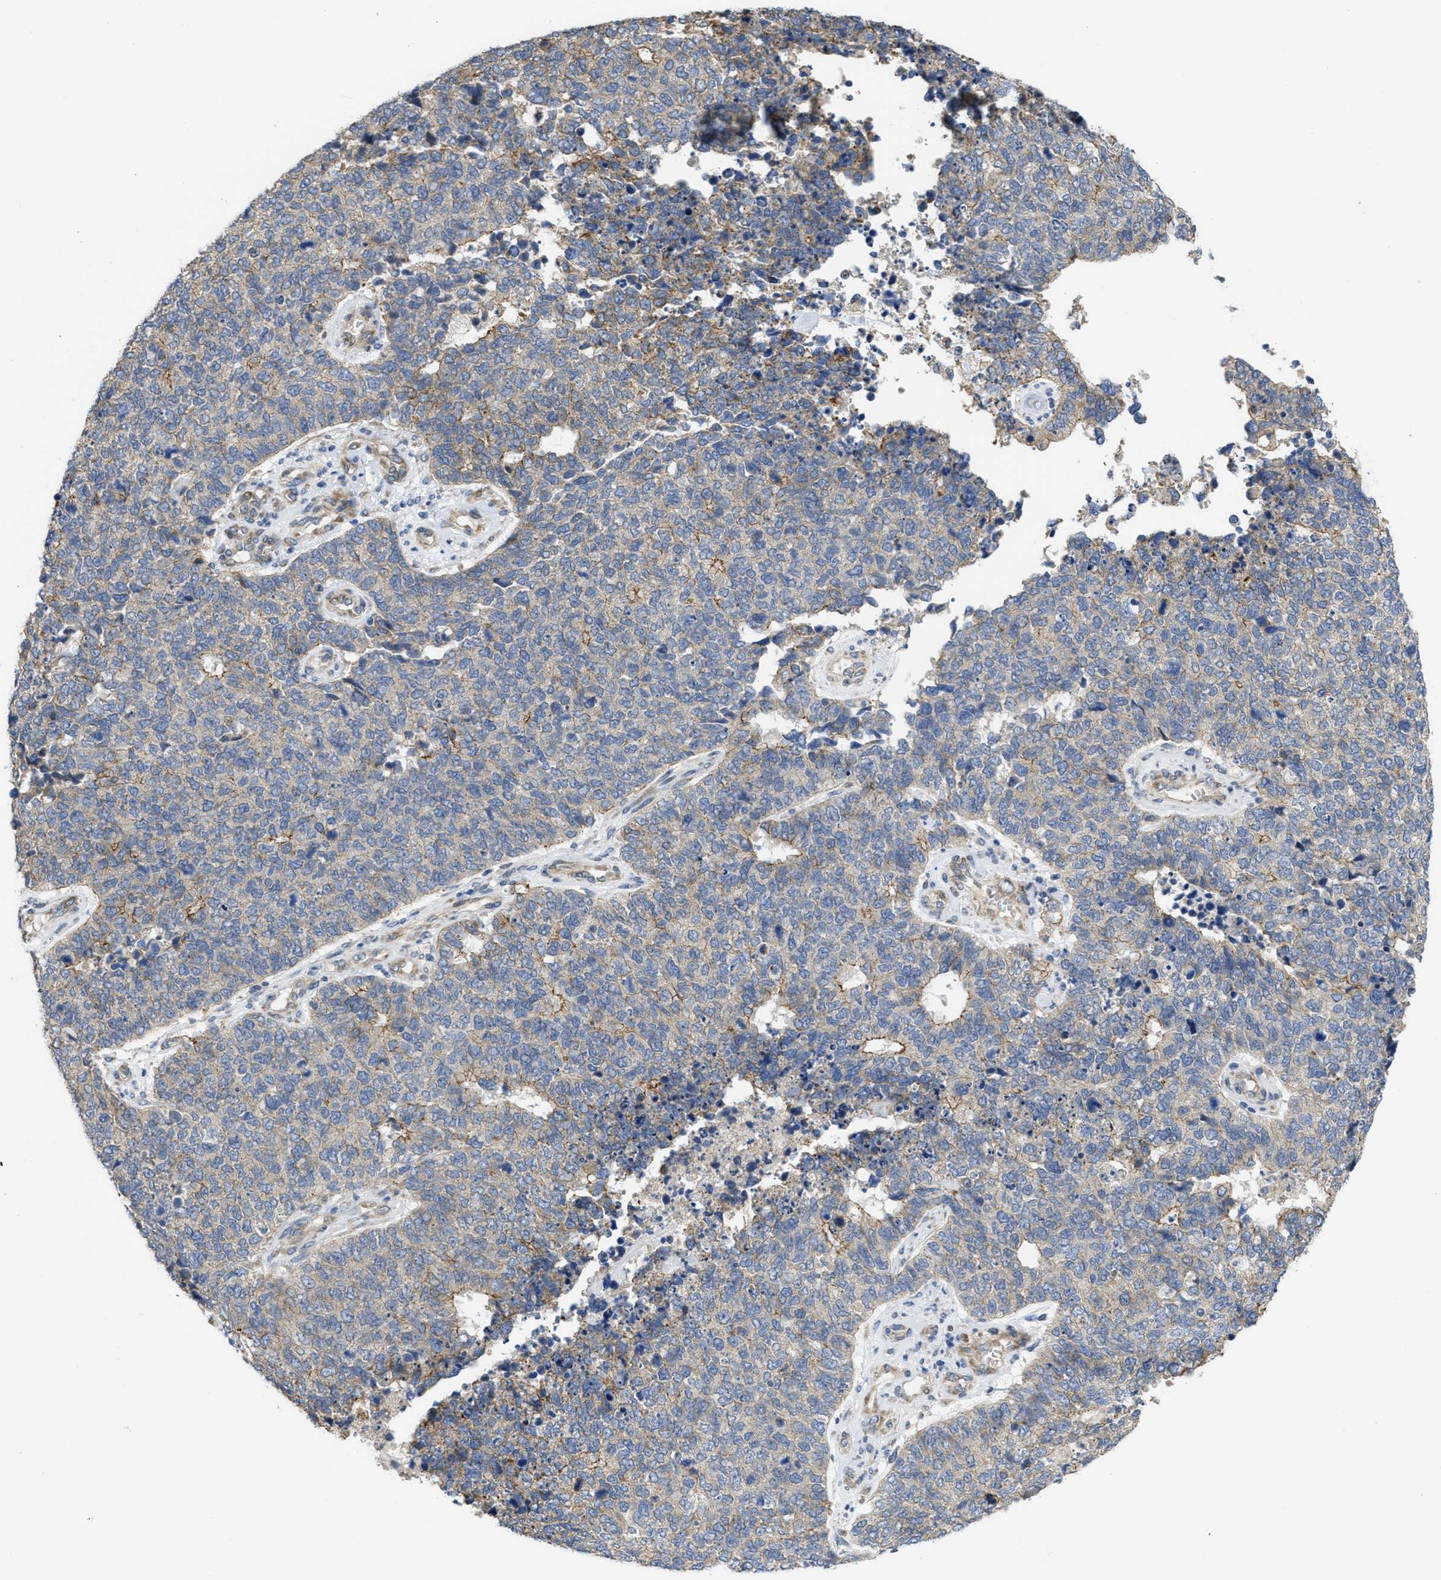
{"staining": {"intensity": "weak", "quantity": ">75%", "location": "cytoplasmic/membranous"}, "tissue": "cervical cancer", "cell_type": "Tumor cells", "image_type": "cancer", "snomed": [{"axis": "morphology", "description": "Squamous cell carcinoma, NOS"}, {"axis": "topography", "description": "Cervix"}], "caption": "High-power microscopy captured an immunohistochemistry (IHC) histopathology image of cervical squamous cell carcinoma, revealing weak cytoplasmic/membranous expression in approximately >75% of tumor cells.", "gene": "CDPF1", "patient": {"sex": "female", "age": 63}}